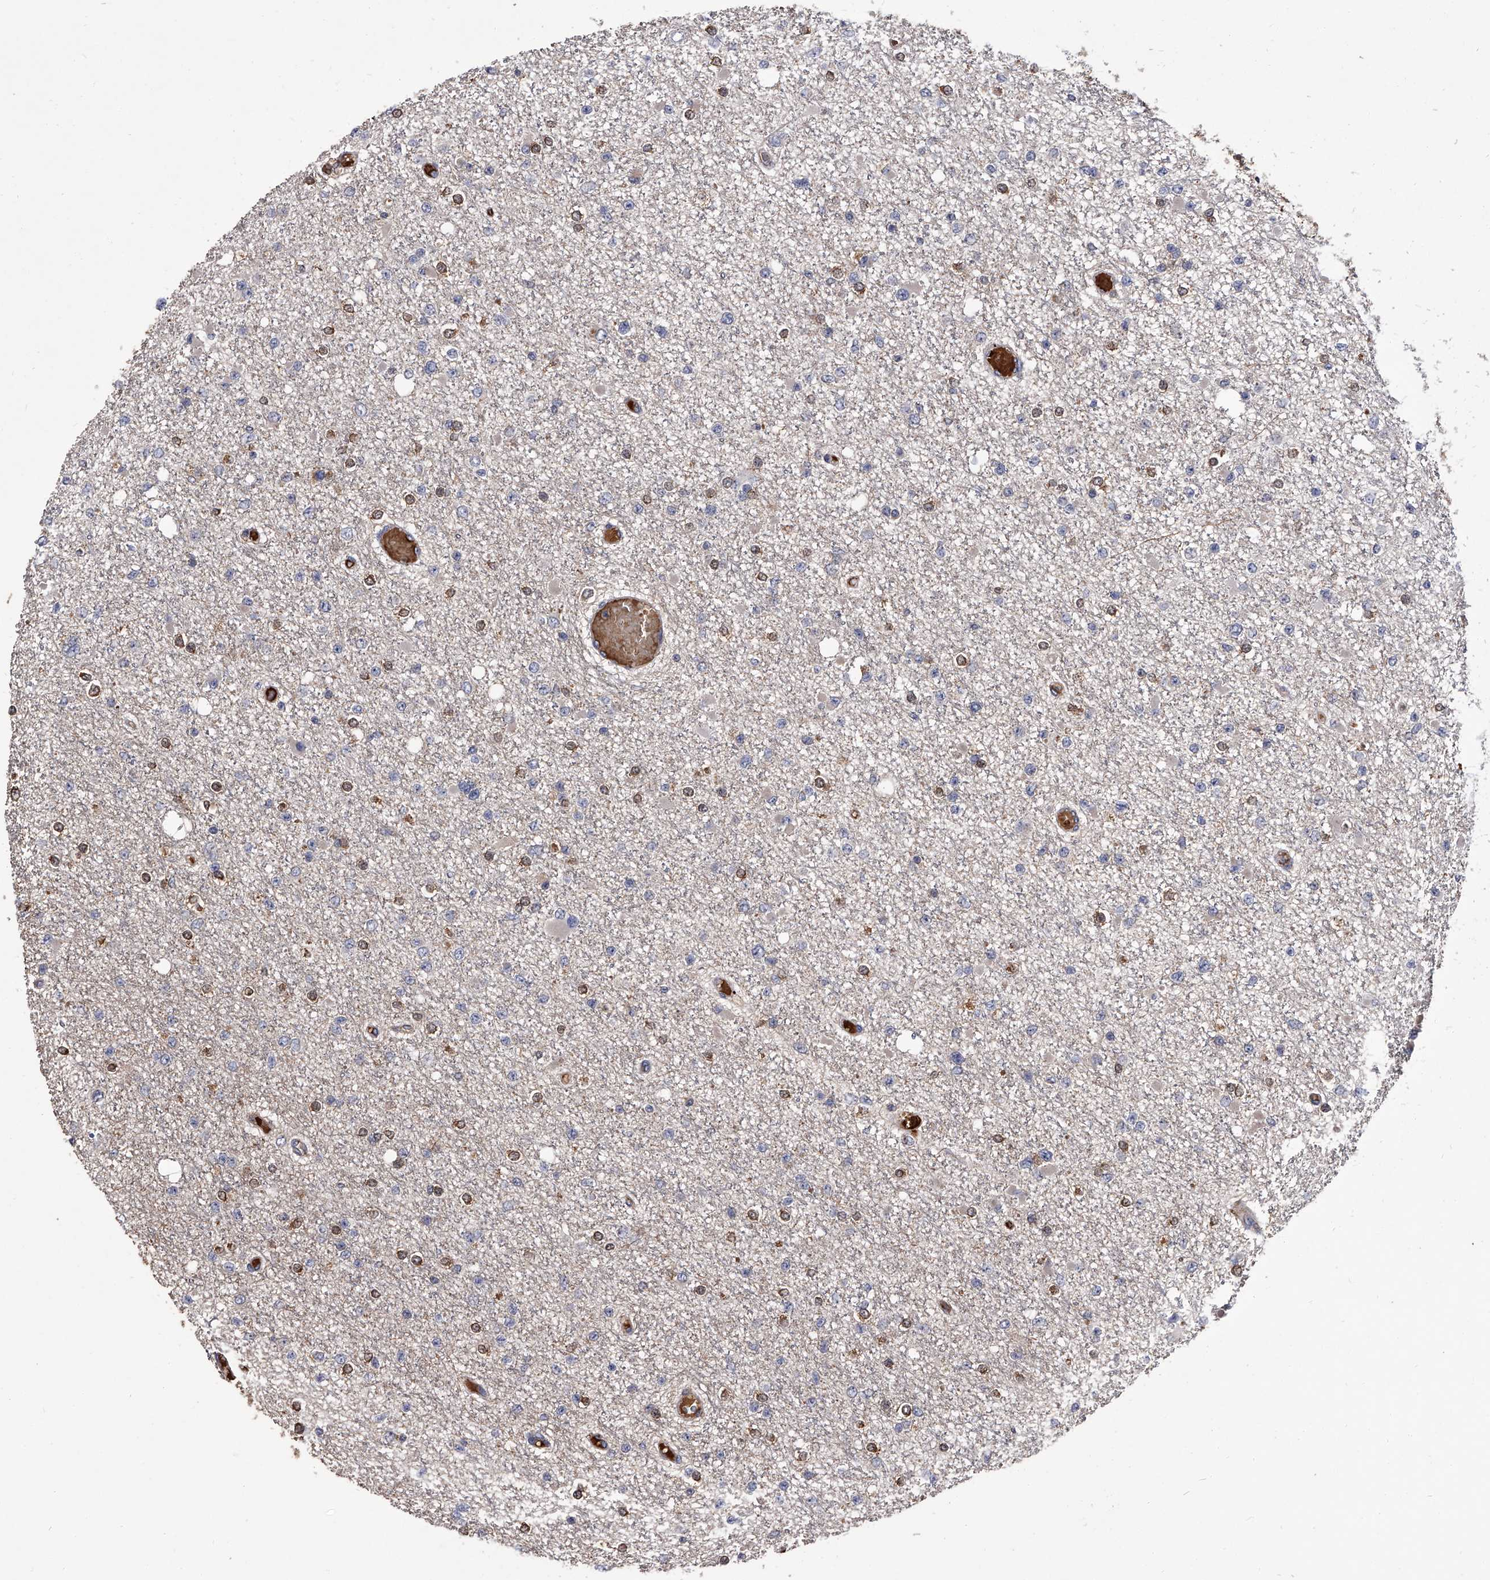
{"staining": {"intensity": "moderate", "quantity": "25%-75%", "location": "cytoplasmic/membranous"}, "tissue": "glioma", "cell_type": "Tumor cells", "image_type": "cancer", "snomed": [{"axis": "morphology", "description": "Glioma, malignant, Low grade"}, {"axis": "topography", "description": "Brain"}], "caption": "This is an image of immunohistochemistry (IHC) staining of glioma, which shows moderate staining in the cytoplasmic/membranous of tumor cells.", "gene": "STK36", "patient": {"sex": "female", "age": 22}}